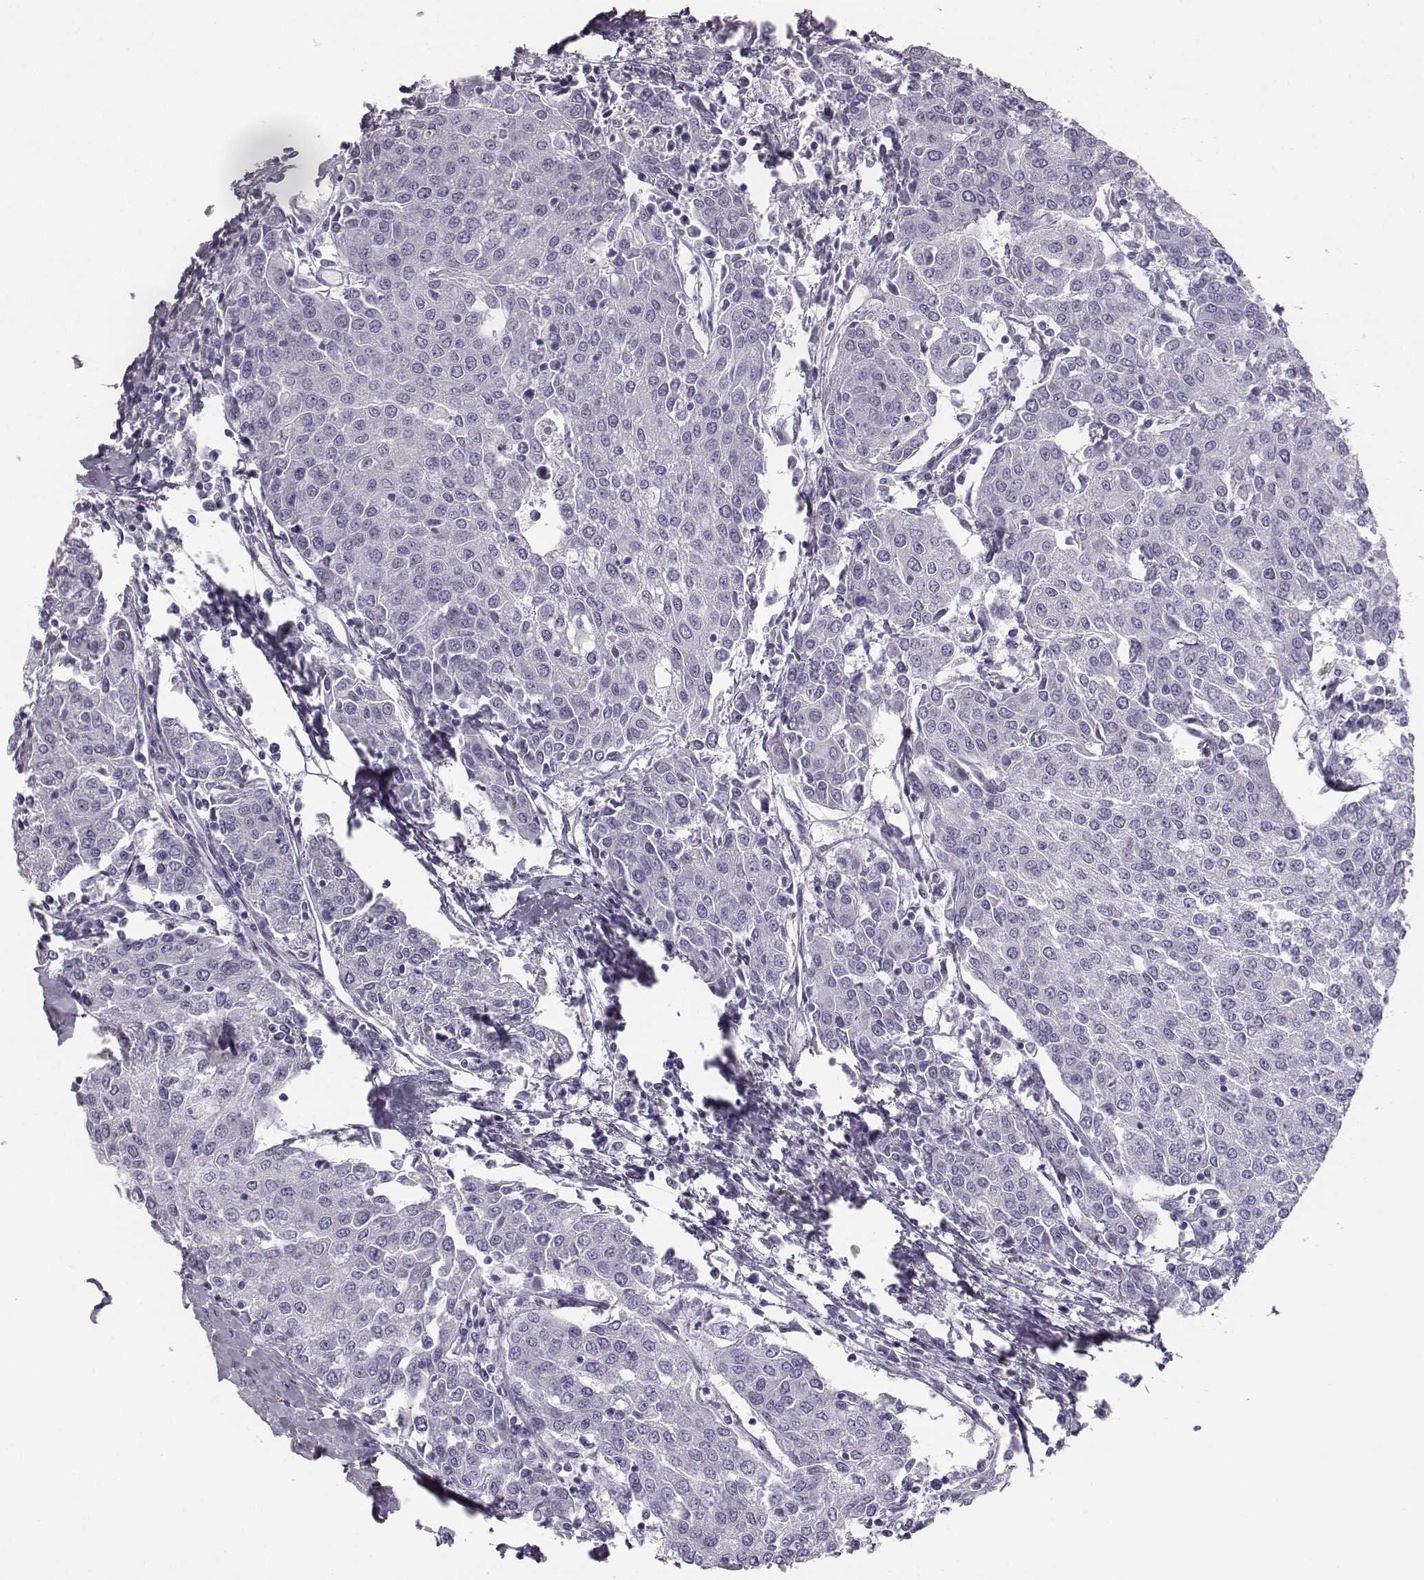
{"staining": {"intensity": "negative", "quantity": "none", "location": "none"}, "tissue": "urothelial cancer", "cell_type": "Tumor cells", "image_type": "cancer", "snomed": [{"axis": "morphology", "description": "Urothelial carcinoma, High grade"}, {"axis": "topography", "description": "Urinary bladder"}], "caption": "Immunohistochemistry (IHC) micrograph of neoplastic tissue: urothelial carcinoma (high-grade) stained with DAB shows no significant protein positivity in tumor cells.", "gene": "NPTXR", "patient": {"sex": "female", "age": 85}}